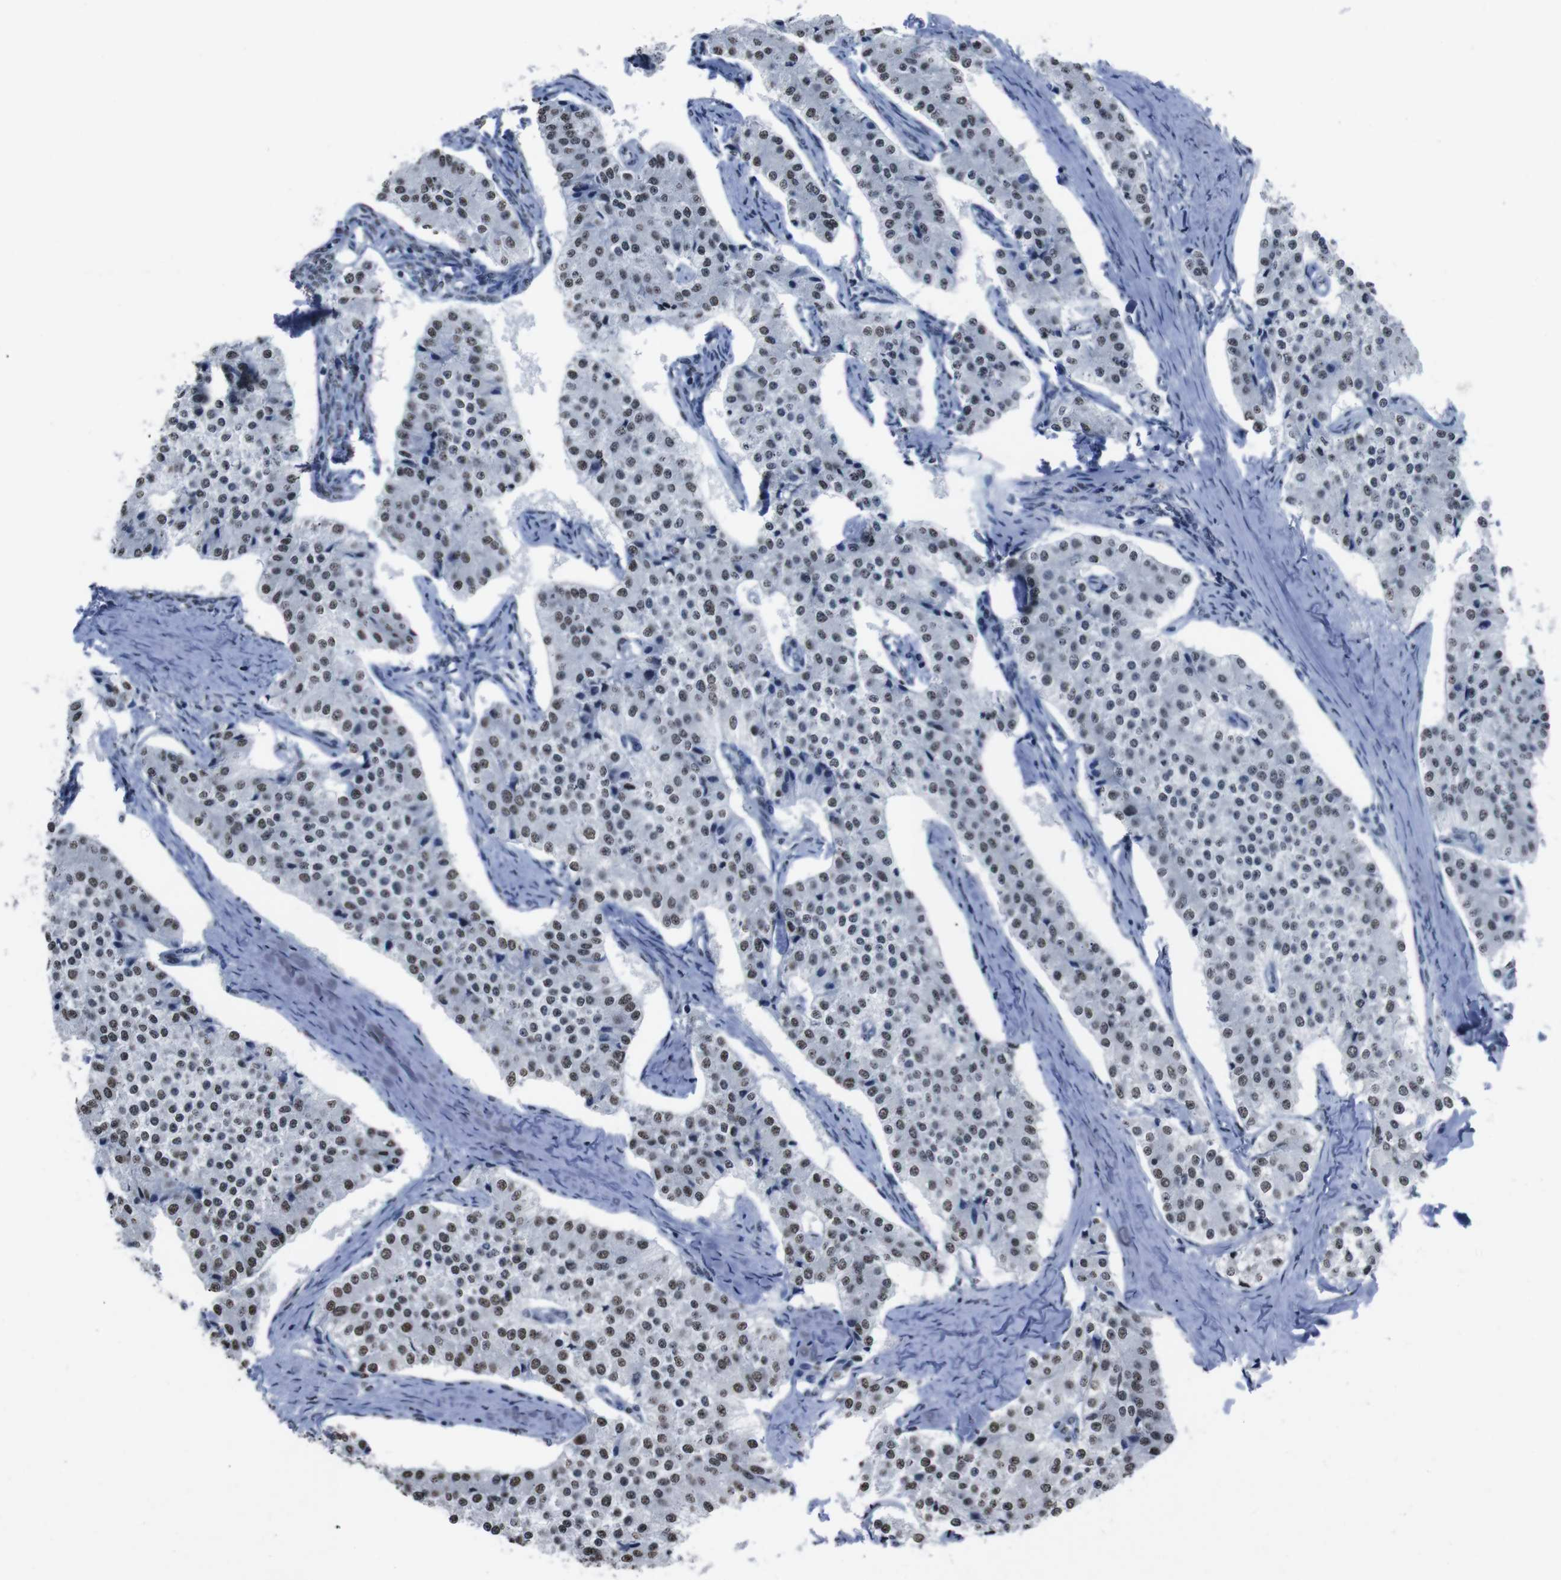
{"staining": {"intensity": "moderate", "quantity": ">75%", "location": "nuclear"}, "tissue": "carcinoid", "cell_type": "Tumor cells", "image_type": "cancer", "snomed": [{"axis": "morphology", "description": "Carcinoid, malignant, NOS"}, {"axis": "topography", "description": "Colon"}], "caption": "The immunohistochemical stain highlights moderate nuclear staining in tumor cells of malignant carcinoid tissue. The staining was performed using DAB (3,3'-diaminobenzidine) to visualize the protein expression in brown, while the nuclei were stained in blue with hematoxylin (Magnification: 20x).", "gene": "PIP4P2", "patient": {"sex": "female", "age": 52}}